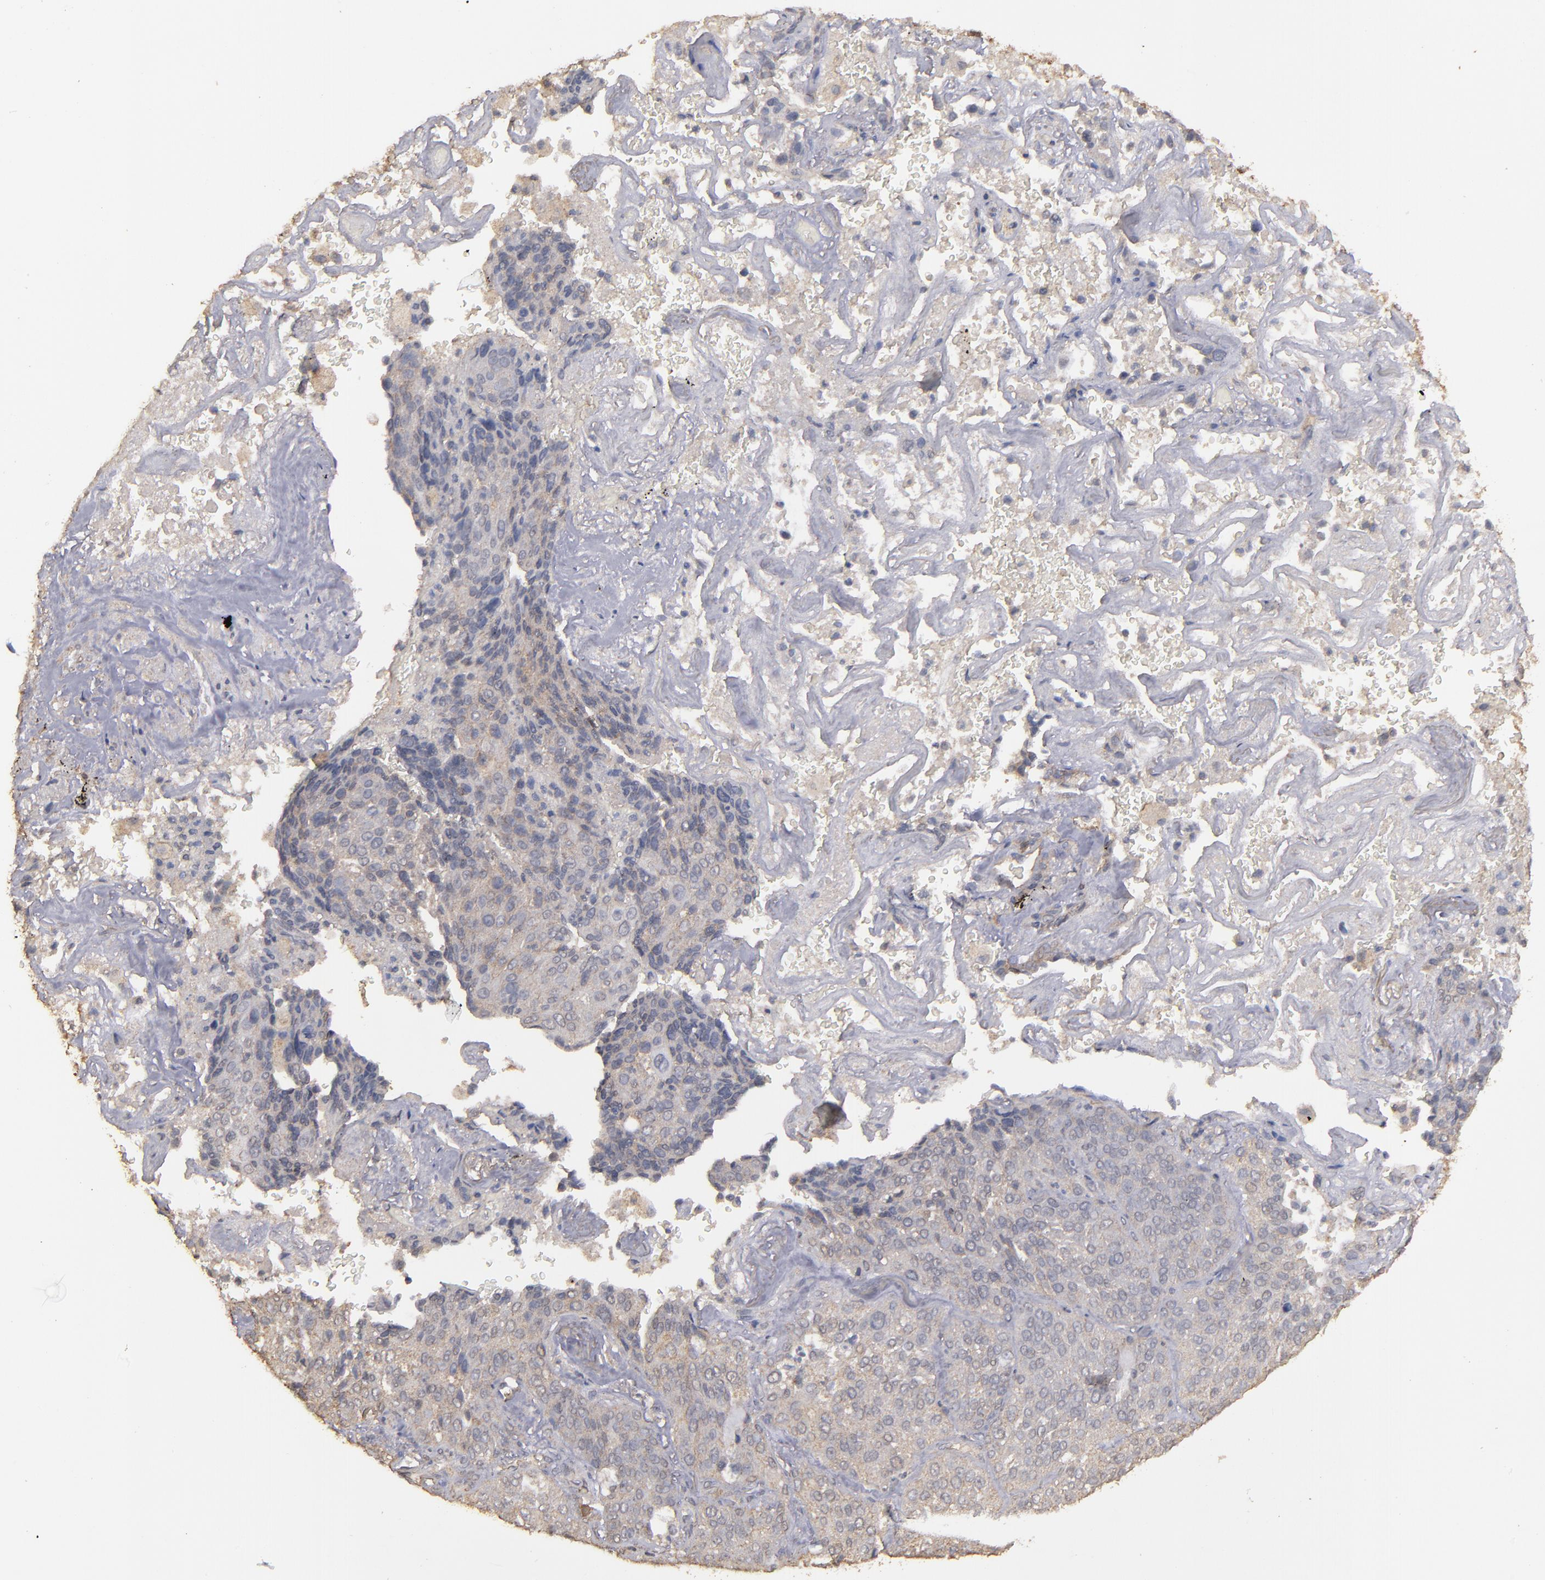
{"staining": {"intensity": "weak", "quantity": "25%-75%", "location": "cytoplasmic/membranous"}, "tissue": "lung cancer", "cell_type": "Tumor cells", "image_type": "cancer", "snomed": [{"axis": "morphology", "description": "Squamous cell carcinoma, NOS"}, {"axis": "topography", "description": "Lung"}], "caption": "IHC of human lung cancer (squamous cell carcinoma) displays low levels of weak cytoplasmic/membranous positivity in about 25%-75% of tumor cells.", "gene": "FAT1", "patient": {"sex": "male", "age": 54}}